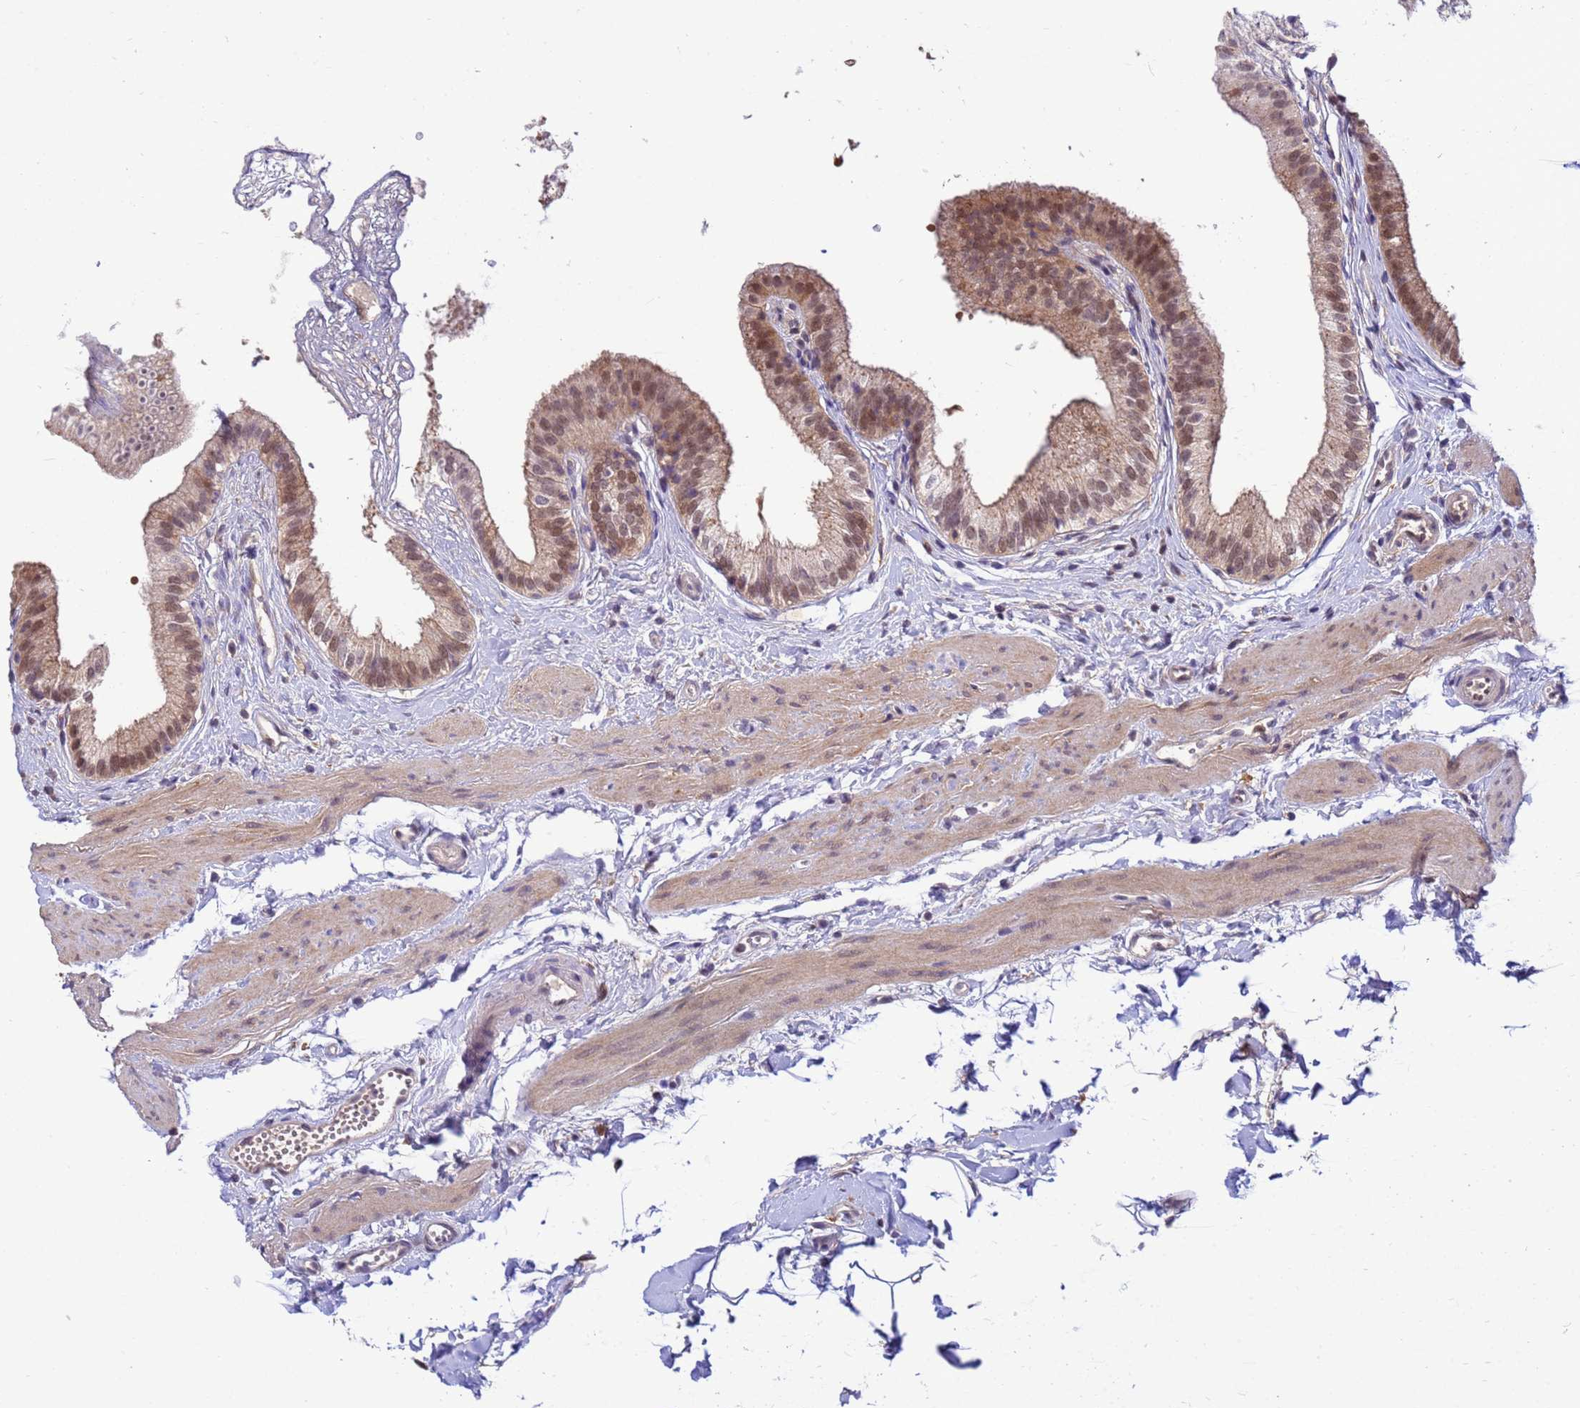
{"staining": {"intensity": "moderate", "quantity": "25%-75%", "location": "cytoplasmic/membranous,nuclear"}, "tissue": "gallbladder", "cell_type": "Glandular cells", "image_type": "normal", "snomed": [{"axis": "morphology", "description": "Normal tissue, NOS"}, {"axis": "topography", "description": "Gallbladder"}], "caption": "Immunohistochemistry (IHC) (DAB (3,3'-diaminobenzidine)) staining of unremarkable human gallbladder exhibits moderate cytoplasmic/membranous,nuclear protein expression in about 25%-75% of glandular cells.", "gene": "NPEPPS", "patient": {"sex": "female", "age": 54}}